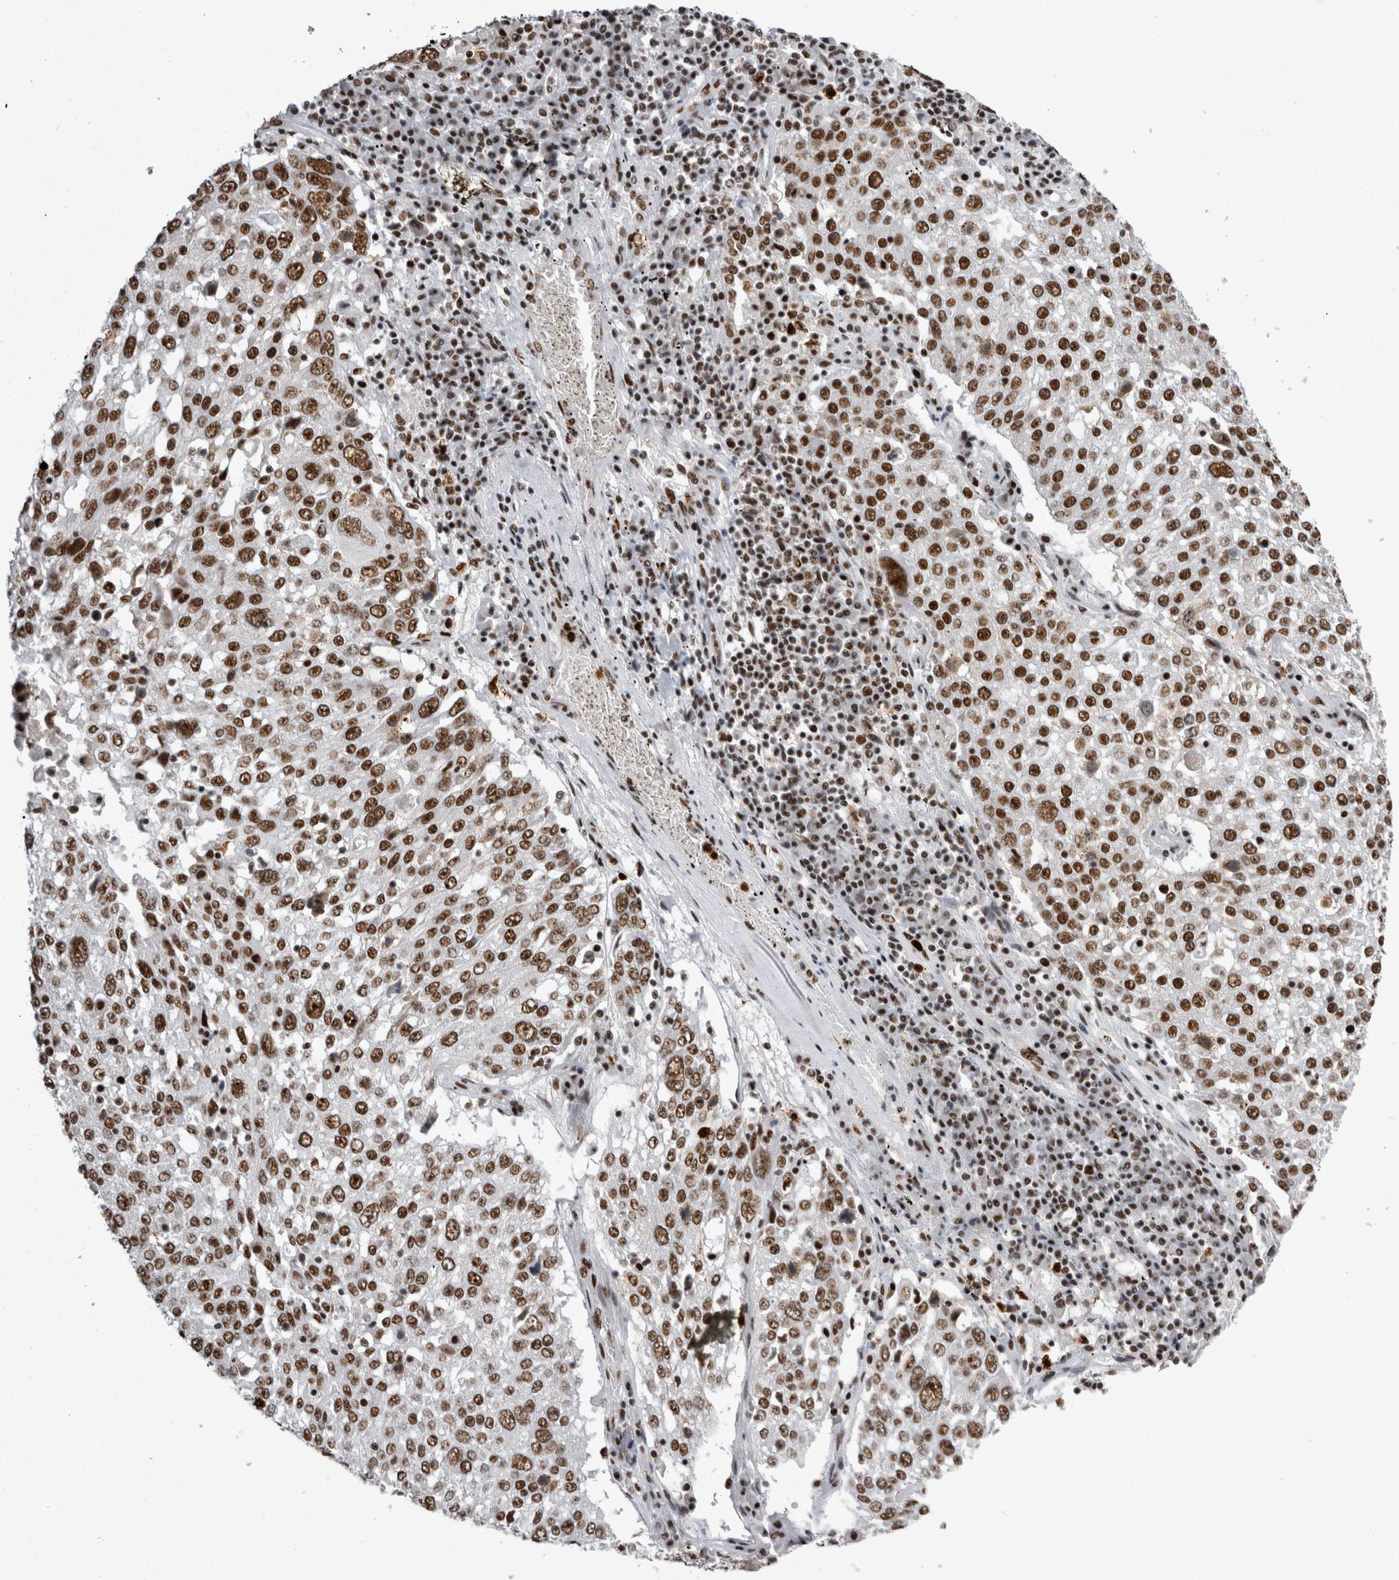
{"staining": {"intensity": "strong", "quantity": ">75%", "location": "nuclear"}, "tissue": "lung cancer", "cell_type": "Tumor cells", "image_type": "cancer", "snomed": [{"axis": "morphology", "description": "Squamous cell carcinoma, NOS"}, {"axis": "topography", "description": "Lung"}], "caption": "This photomicrograph shows immunohistochemistry (IHC) staining of lung squamous cell carcinoma, with high strong nuclear staining in approximately >75% of tumor cells.", "gene": "SNRNP40", "patient": {"sex": "male", "age": 65}}